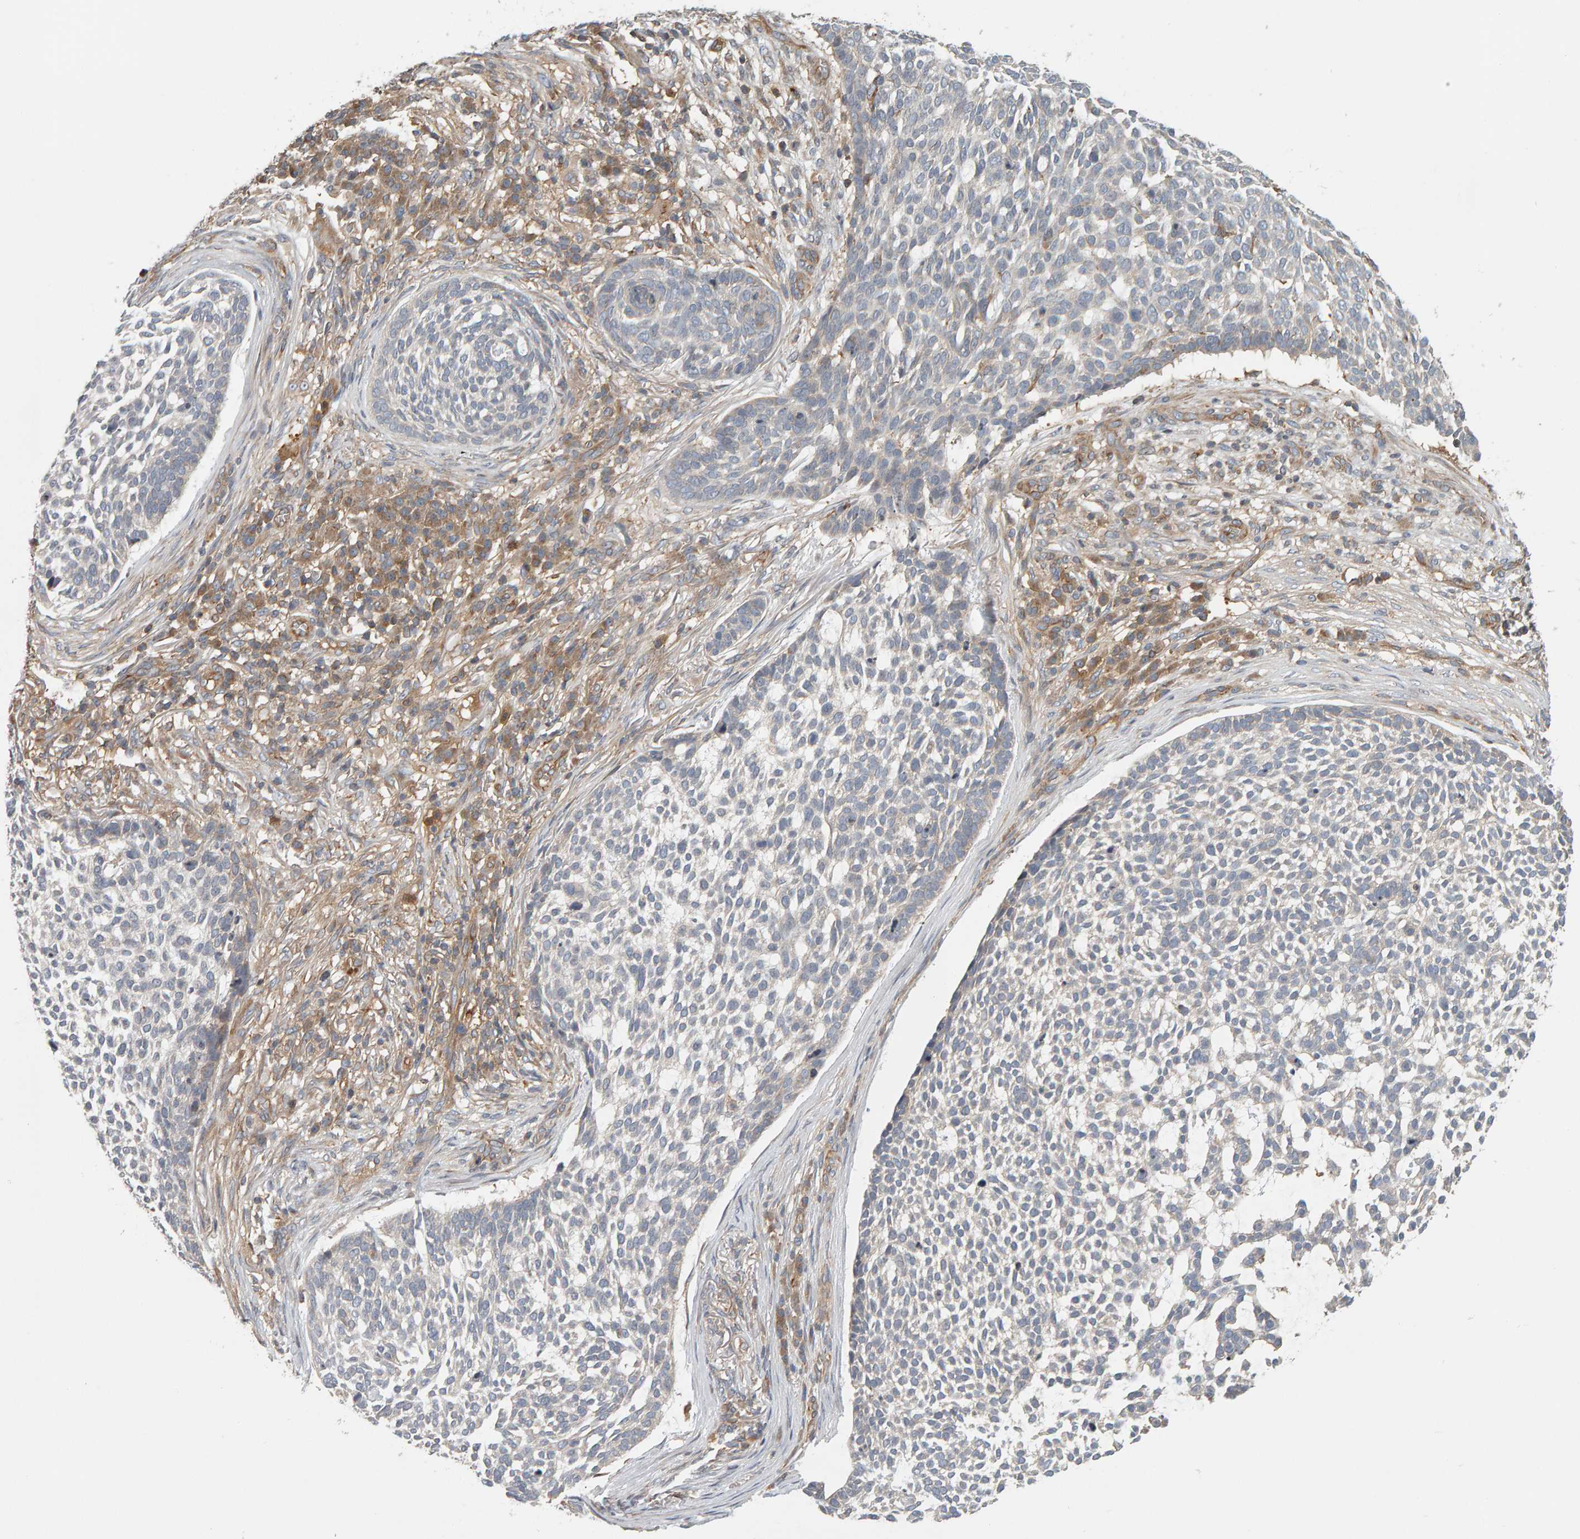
{"staining": {"intensity": "negative", "quantity": "none", "location": "none"}, "tissue": "skin cancer", "cell_type": "Tumor cells", "image_type": "cancer", "snomed": [{"axis": "morphology", "description": "Basal cell carcinoma"}, {"axis": "topography", "description": "Skin"}], "caption": "This micrograph is of skin cancer stained with immunohistochemistry to label a protein in brown with the nuclei are counter-stained blue. There is no positivity in tumor cells.", "gene": "C9orf72", "patient": {"sex": "female", "age": 64}}